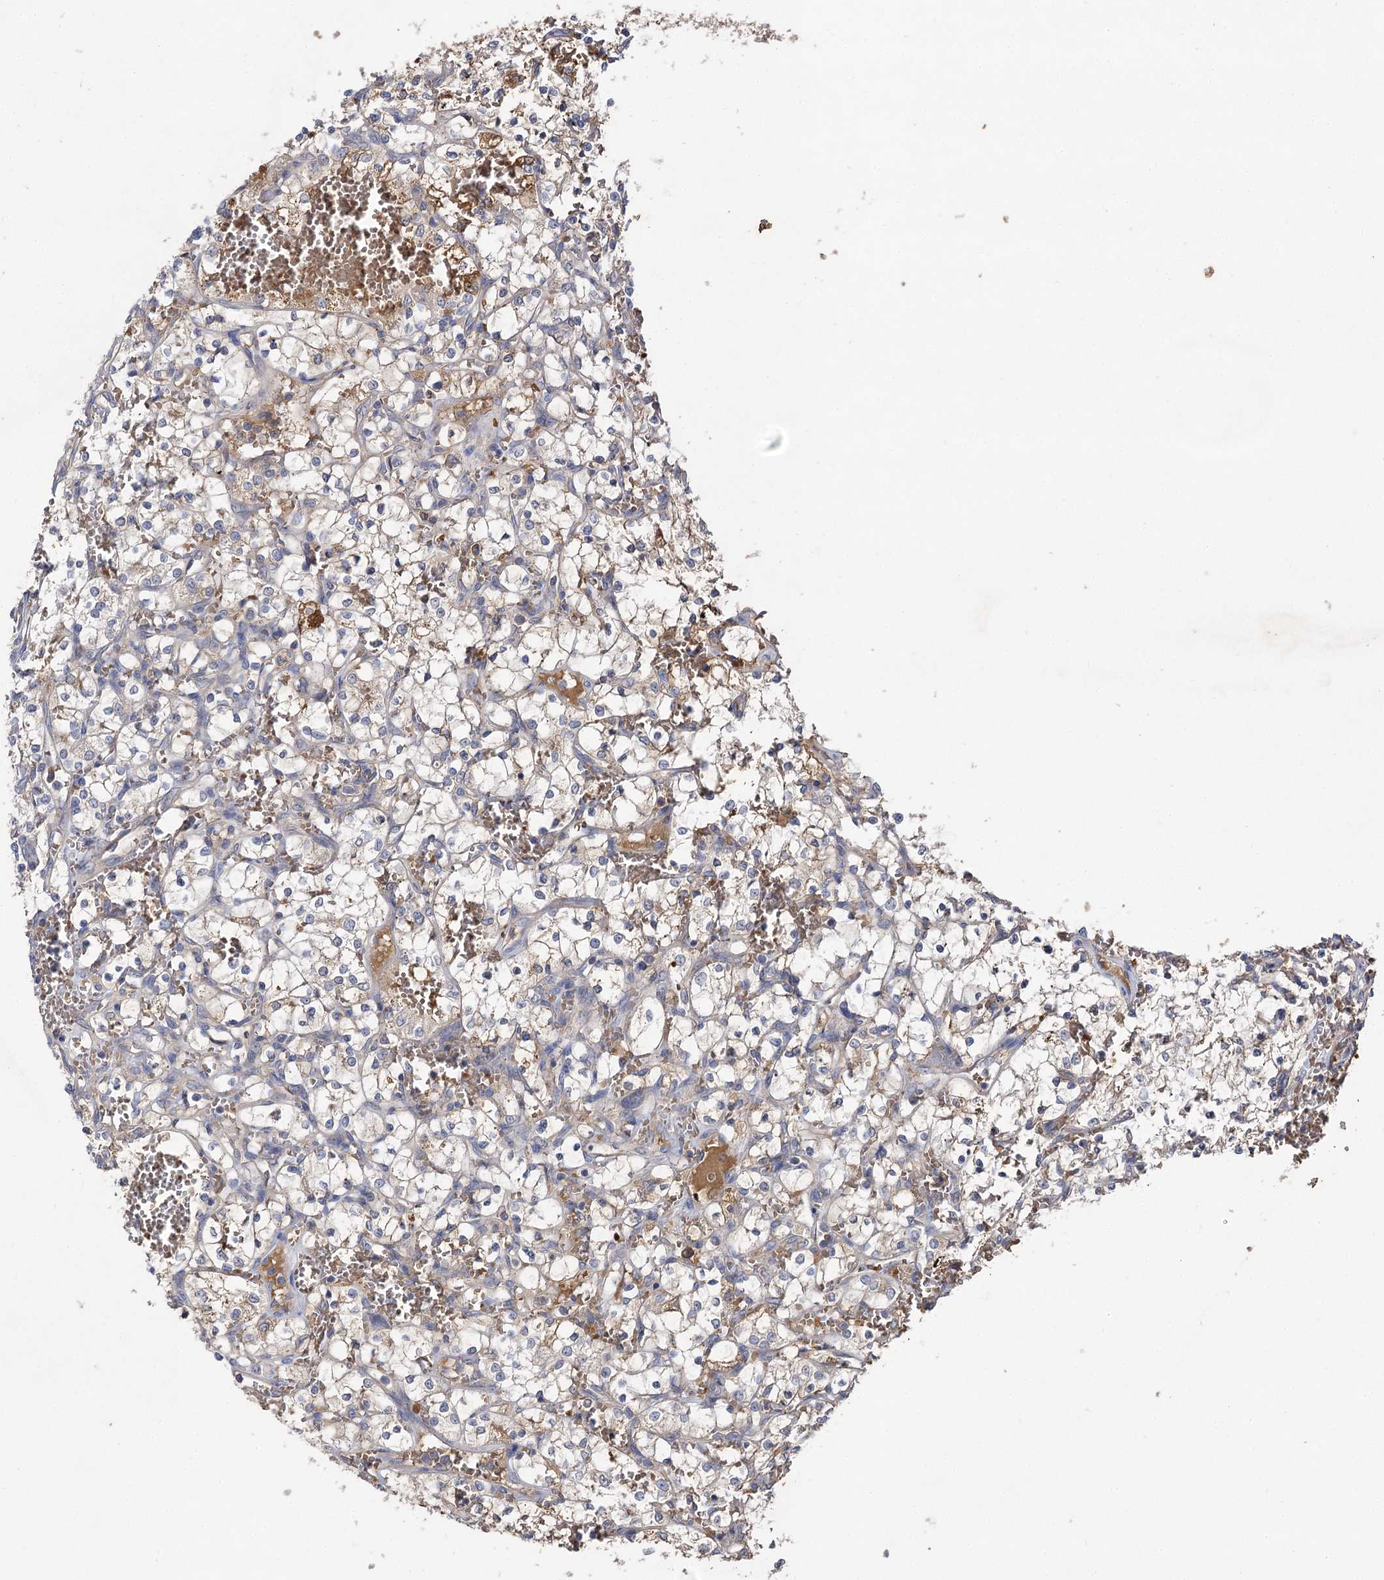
{"staining": {"intensity": "weak", "quantity": "25%-75%", "location": "cytoplasmic/membranous"}, "tissue": "renal cancer", "cell_type": "Tumor cells", "image_type": "cancer", "snomed": [{"axis": "morphology", "description": "Adenocarcinoma, NOS"}, {"axis": "topography", "description": "Kidney"}], "caption": "Immunohistochemistry of human renal adenocarcinoma reveals low levels of weak cytoplasmic/membranous expression in about 25%-75% of tumor cells. (brown staining indicates protein expression, while blue staining denotes nuclei).", "gene": "USP50", "patient": {"sex": "female", "age": 69}}